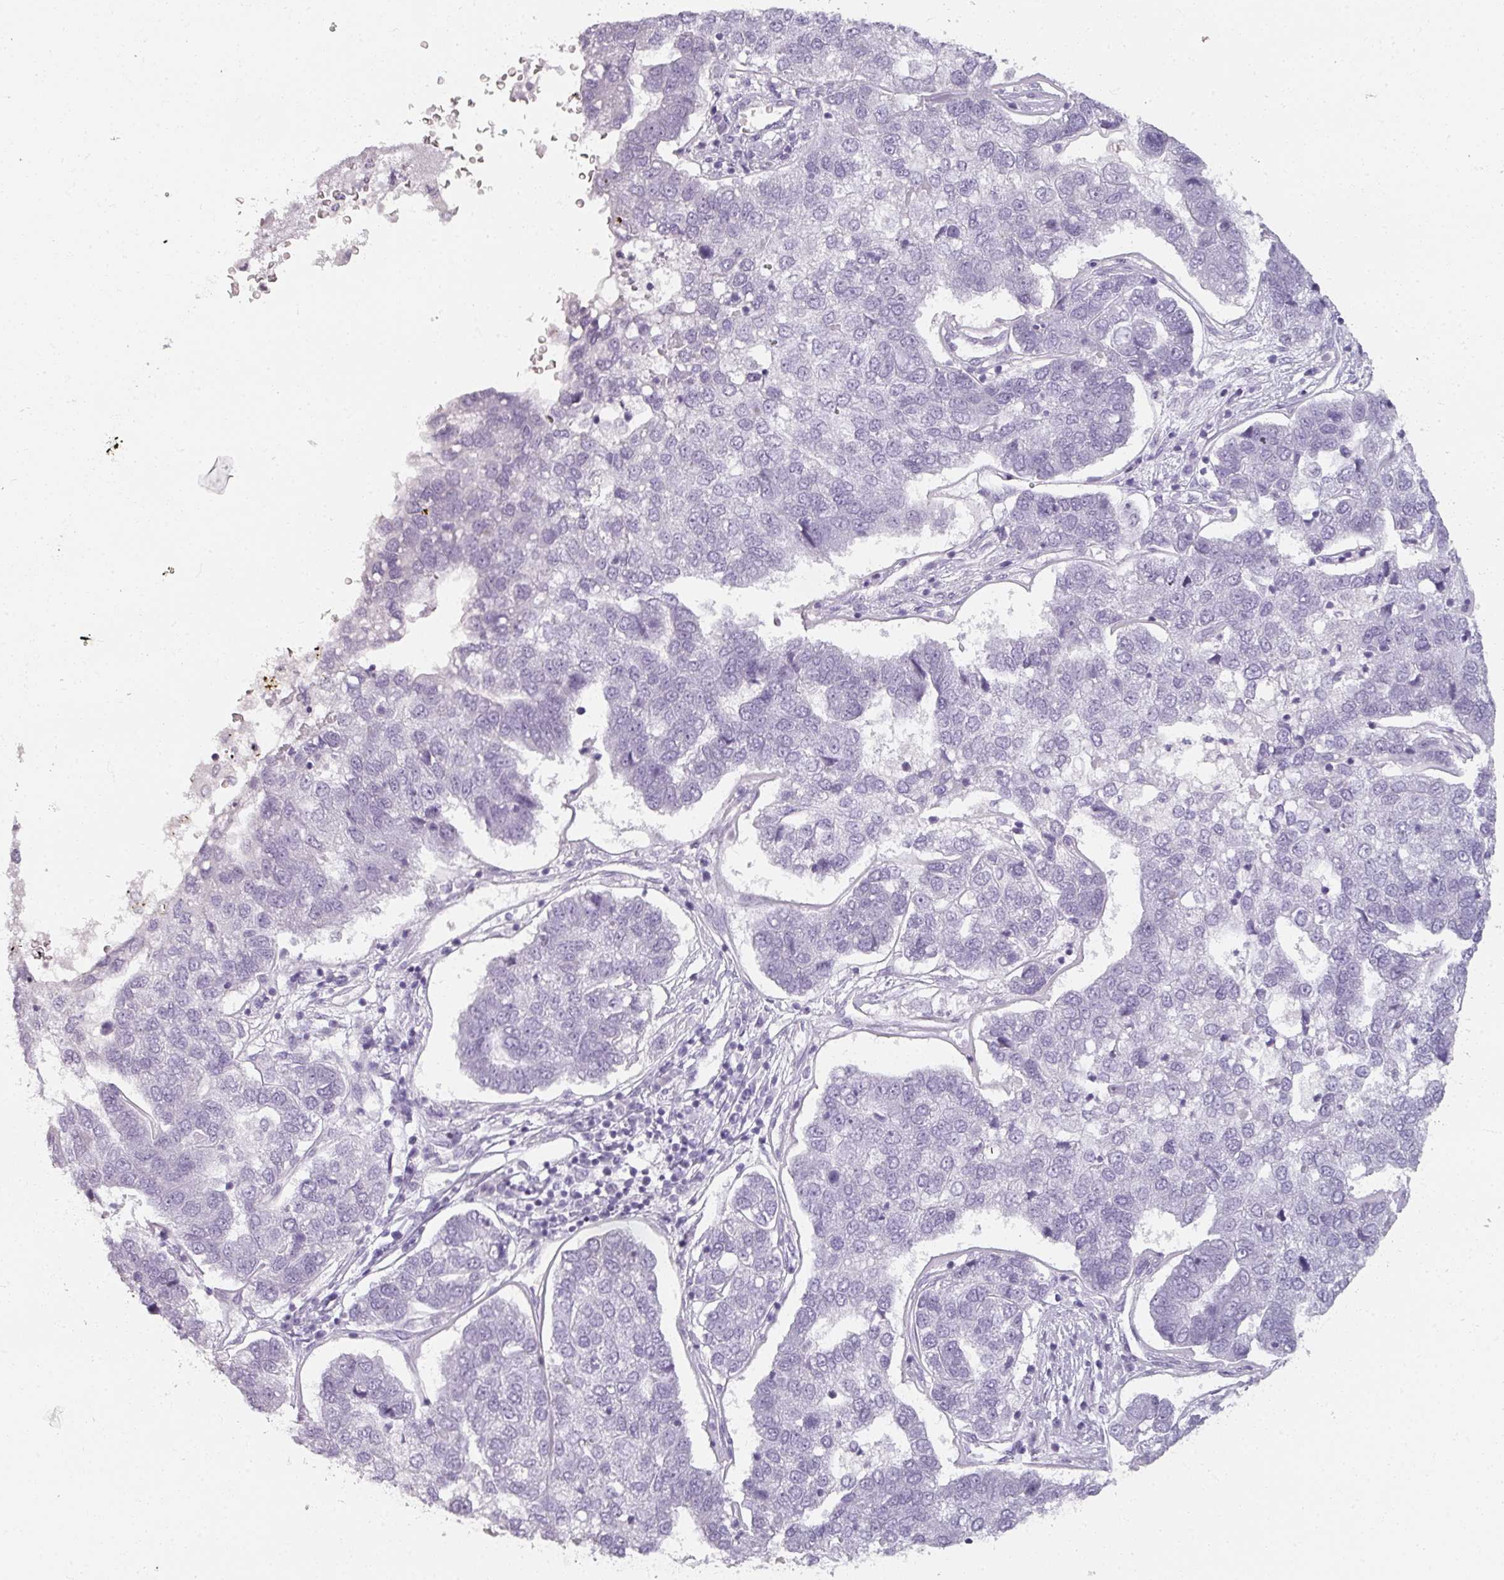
{"staining": {"intensity": "negative", "quantity": "none", "location": "none"}, "tissue": "pancreatic cancer", "cell_type": "Tumor cells", "image_type": "cancer", "snomed": [{"axis": "morphology", "description": "Adenocarcinoma, NOS"}, {"axis": "topography", "description": "Pancreas"}], "caption": "Tumor cells show no significant expression in pancreatic adenocarcinoma.", "gene": "REG3G", "patient": {"sex": "female", "age": 61}}